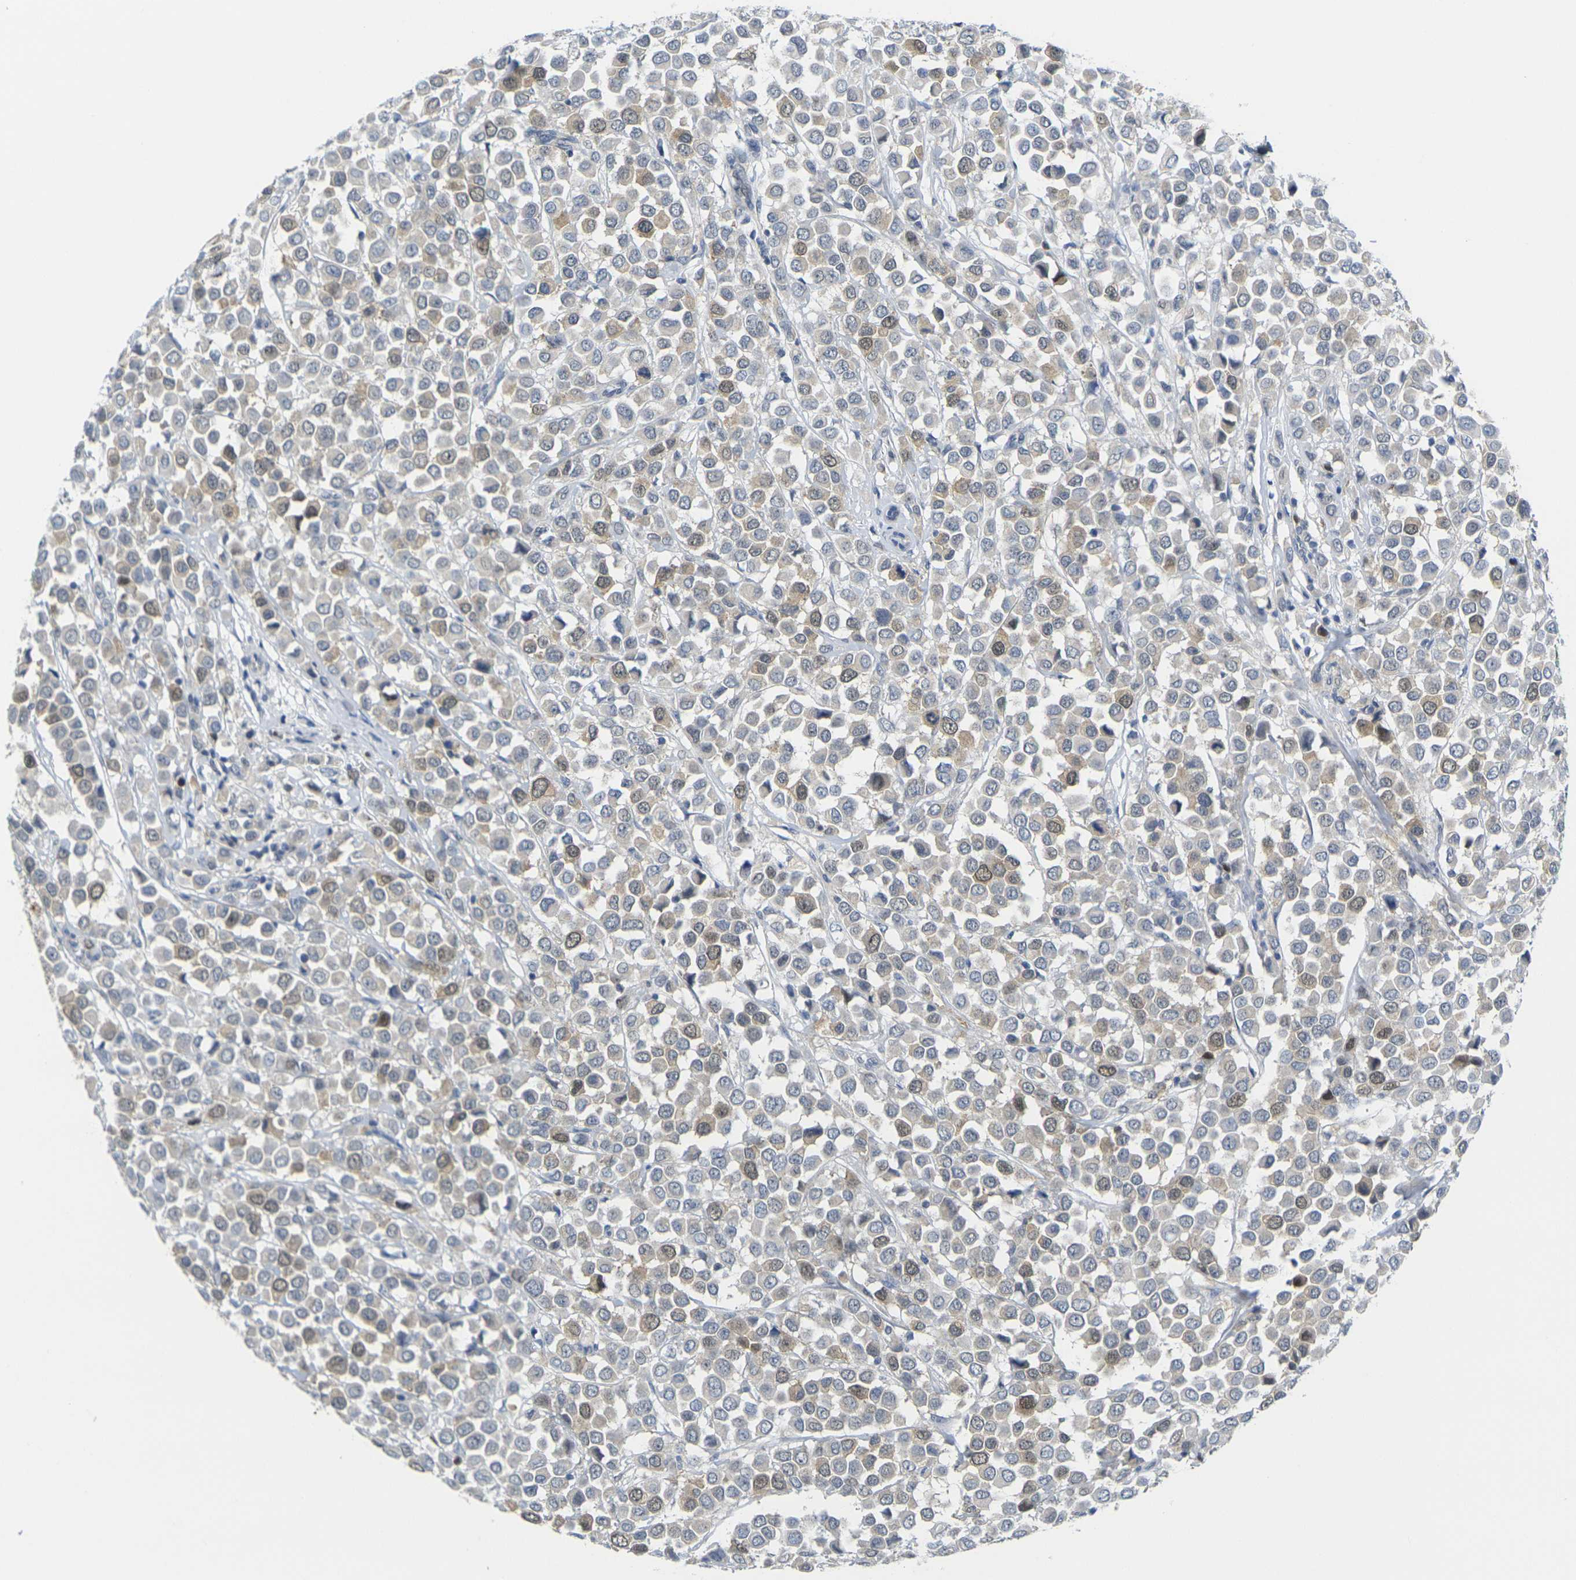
{"staining": {"intensity": "moderate", "quantity": "25%-75%", "location": "cytoplasmic/membranous,nuclear"}, "tissue": "breast cancer", "cell_type": "Tumor cells", "image_type": "cancer", "snomed": [{"axis": "morphology", "description": "Duct carcinoma"}, {"axis": "topography", "description": "Breast"}], "caption": "The image displays a brown stain indicating the presence of a protein in the cytoplasmic/membranous and nuclear of tumor cells in breast intraductal carcinoma.", "gene": "CDK2", "patient": {"sex": "female", "age": 61}}